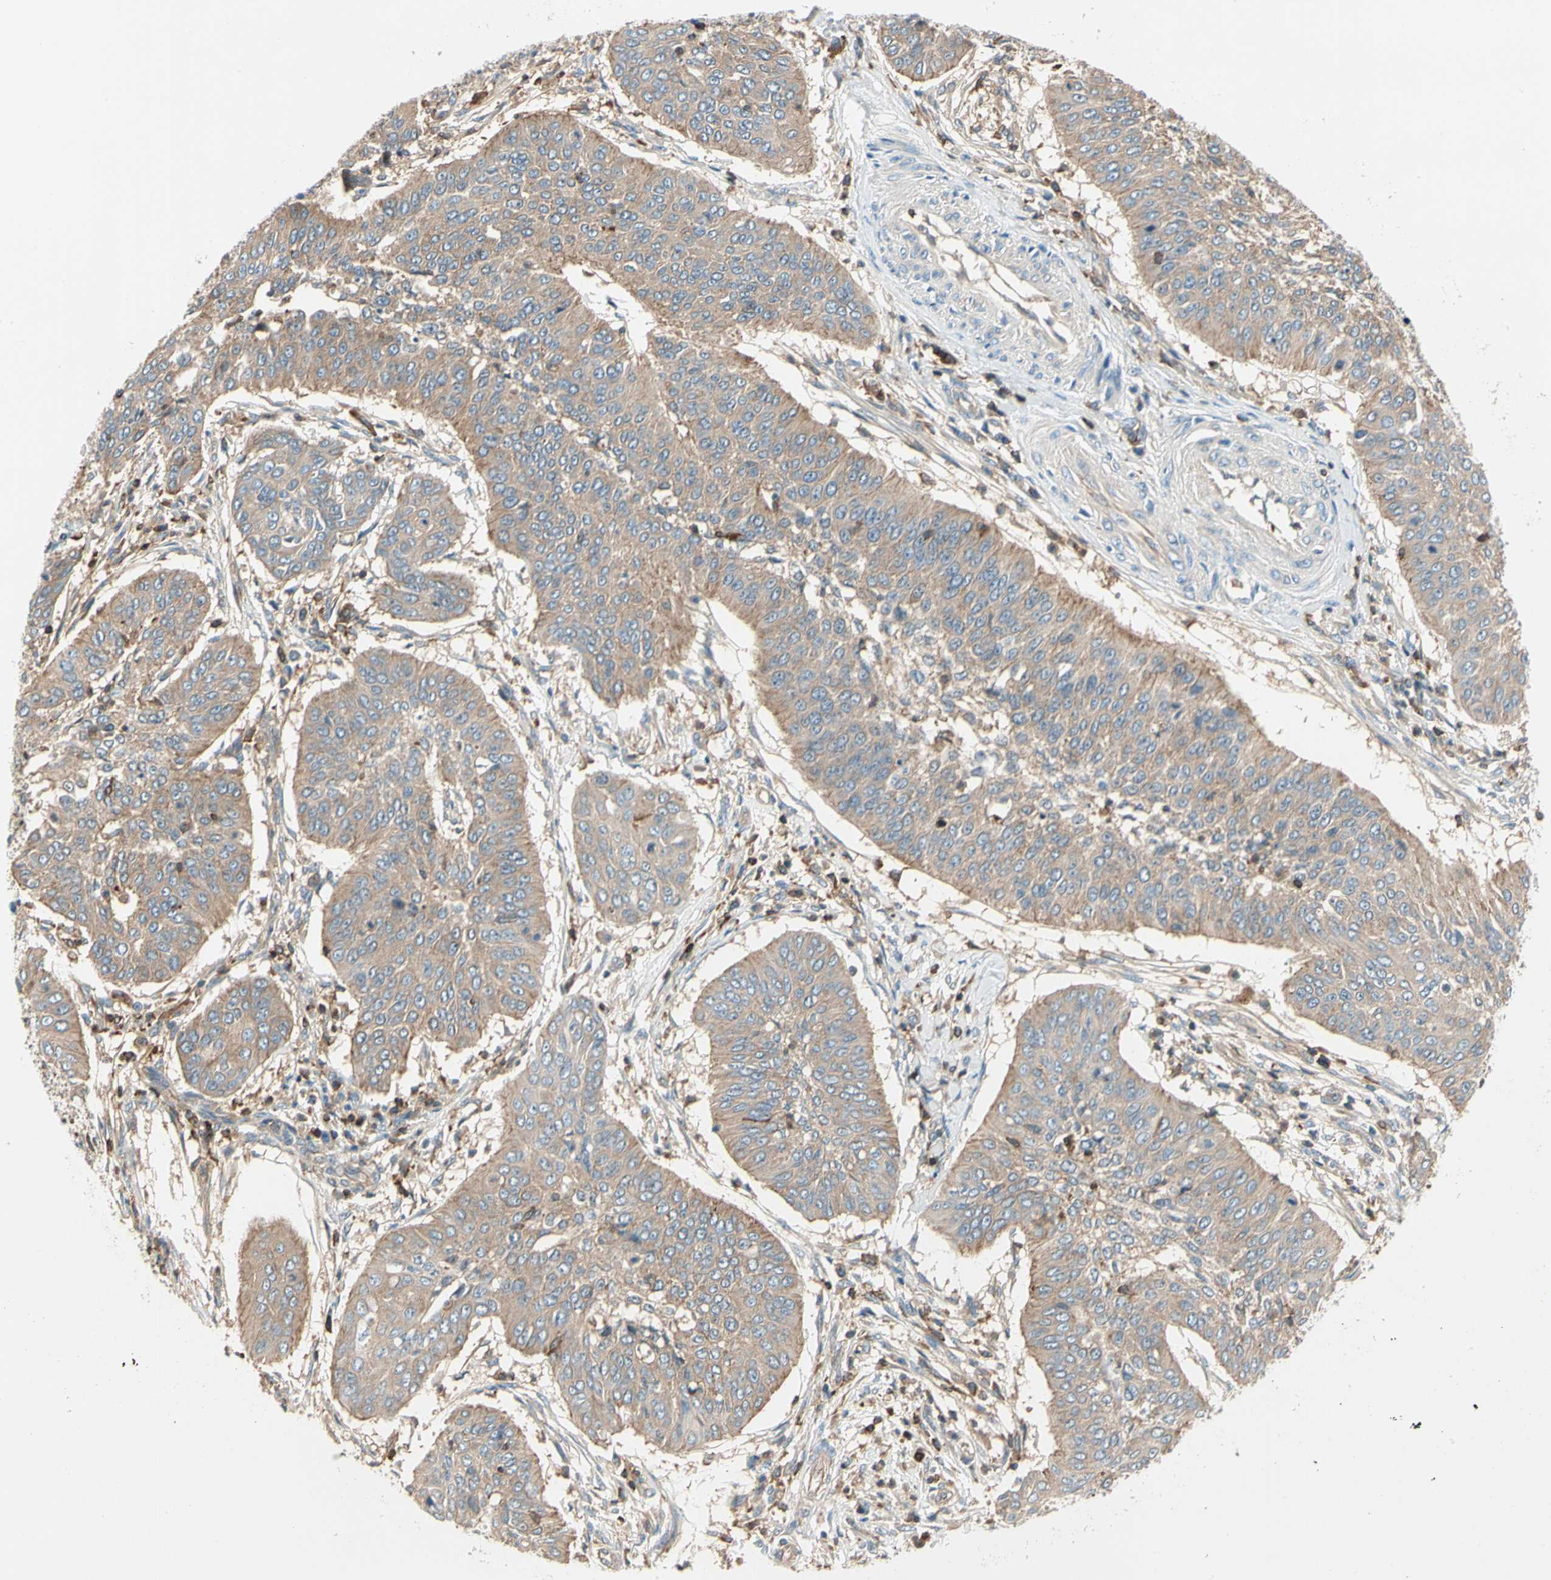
{"staining": {"intensity": "weak", "quantity": ">75%", "location": "cytoplasmic/membranous"}, "tissue": "cervical cancer", "cell_type": "Tumor cells", "image_type": "cancer", "snomed": [{"axis": "morphology", "description": "Normal tissue, NOS"}, {"axis": "morphology", "description": "Squamous cell carcinoma, NOS"}, {"axis": "topography", "description": "Cervix"}], "caption": "Immunohistochemical staining of human squamous cell carcinoma (cervical) shows low levels of weak cytoplasmic/membranous expression in approximately >75% of tumor cells.", "gene": "CAPZA2", "patient": {"sex": "female", "age": 39}}